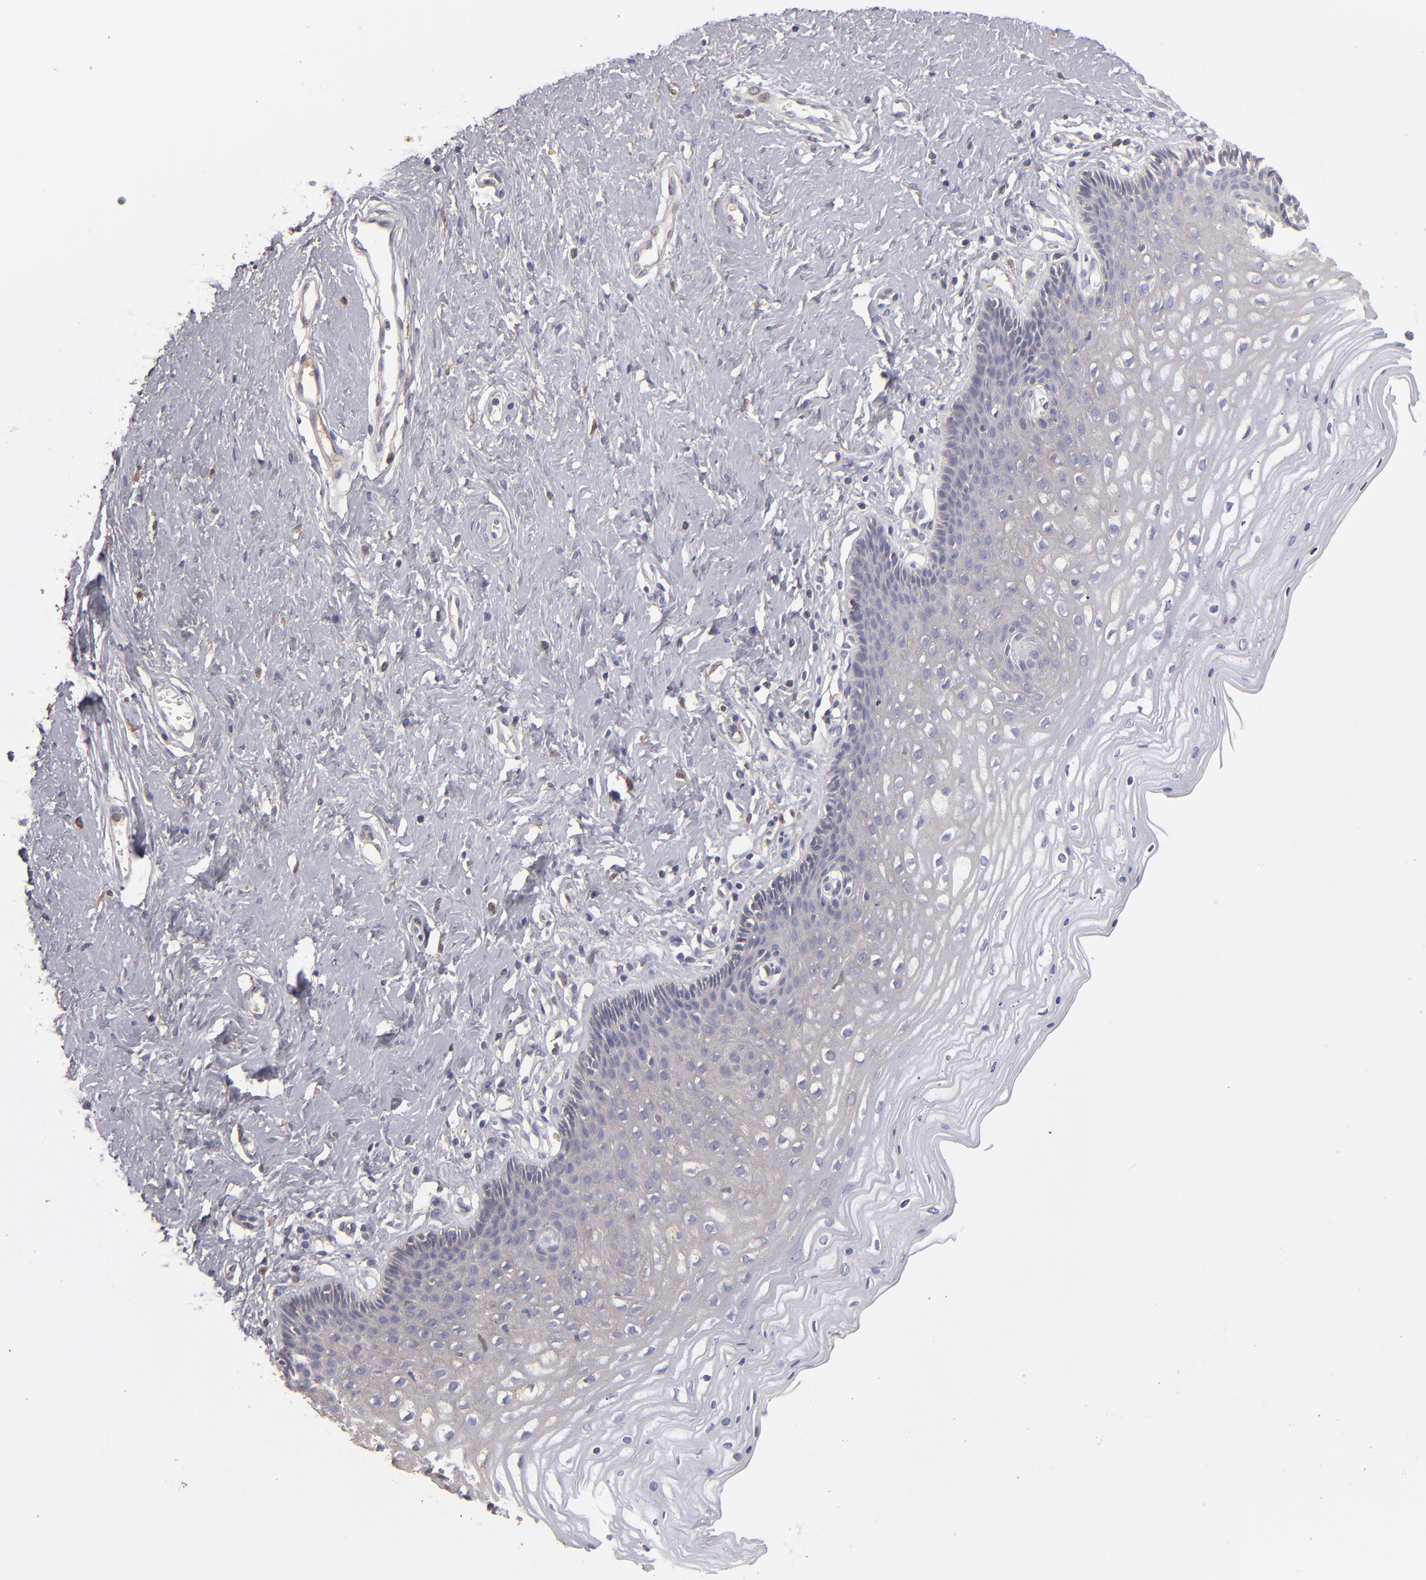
{"staining": {"intensity": "negative", "quantity": "none", "location": "none"}, "tissue": "cervix", "cell_type": "Glandular cells", "image_type": "normal", "snomed": [{"axis": "morphology", "description": "Normal tissue, NOS"}, {"axis": "topography", "description": "Cervix"}], "caption": "This is a image of IHC staining of benign cervix, which shows no positivity in glandular cells.", "gene": "ABCC4", "patient": {"sex": "female", "age": 39}}